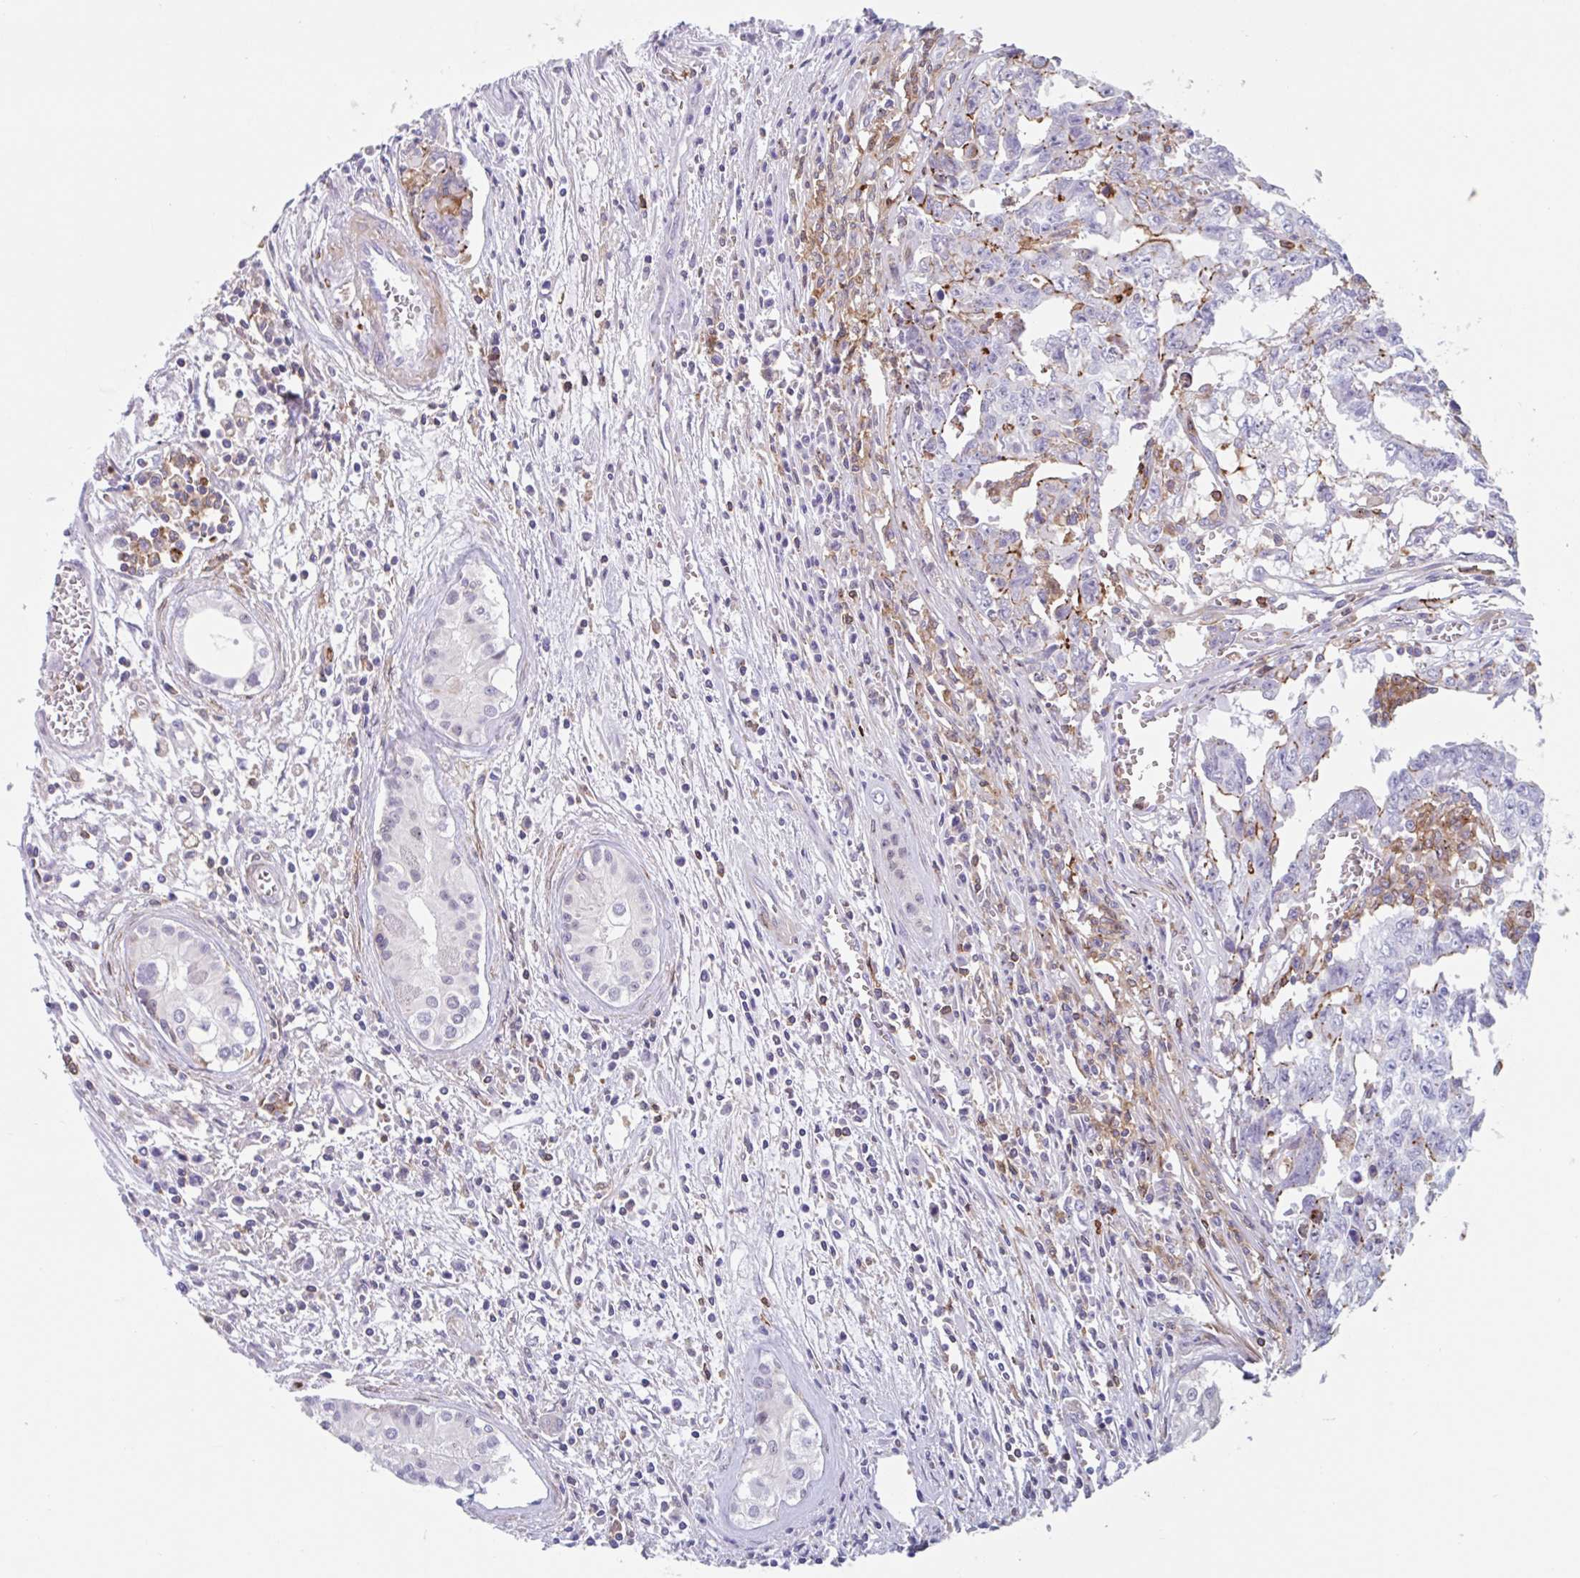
{"staining": {"intensity": "moderate", "quantity": "<25%", "location": "cytoplasmic/membranous"}, "tissue": "testis cancer", "cell_type": "Tumor cells", "image_type": "cancer", "snomed": [{"axis": "morphology", "description": "Carcinoma, Embryonal, NOS"}, {"axis": "topography", "description": "Testis"}], "caption": "Immunohistochemistry (IHC) histopathology image of neoplastic tissue: human embryonal carcinoma (testis) stained using immunohistochemistry demonstrates low levels of moderate protein expression localized specifically in the cytoplasmic/membranous of tumor cells, appearing as a cytoplasmic/membranous brown color.", "gene": "EFHD1", "patient": {"sex": "male", "age": 24}}